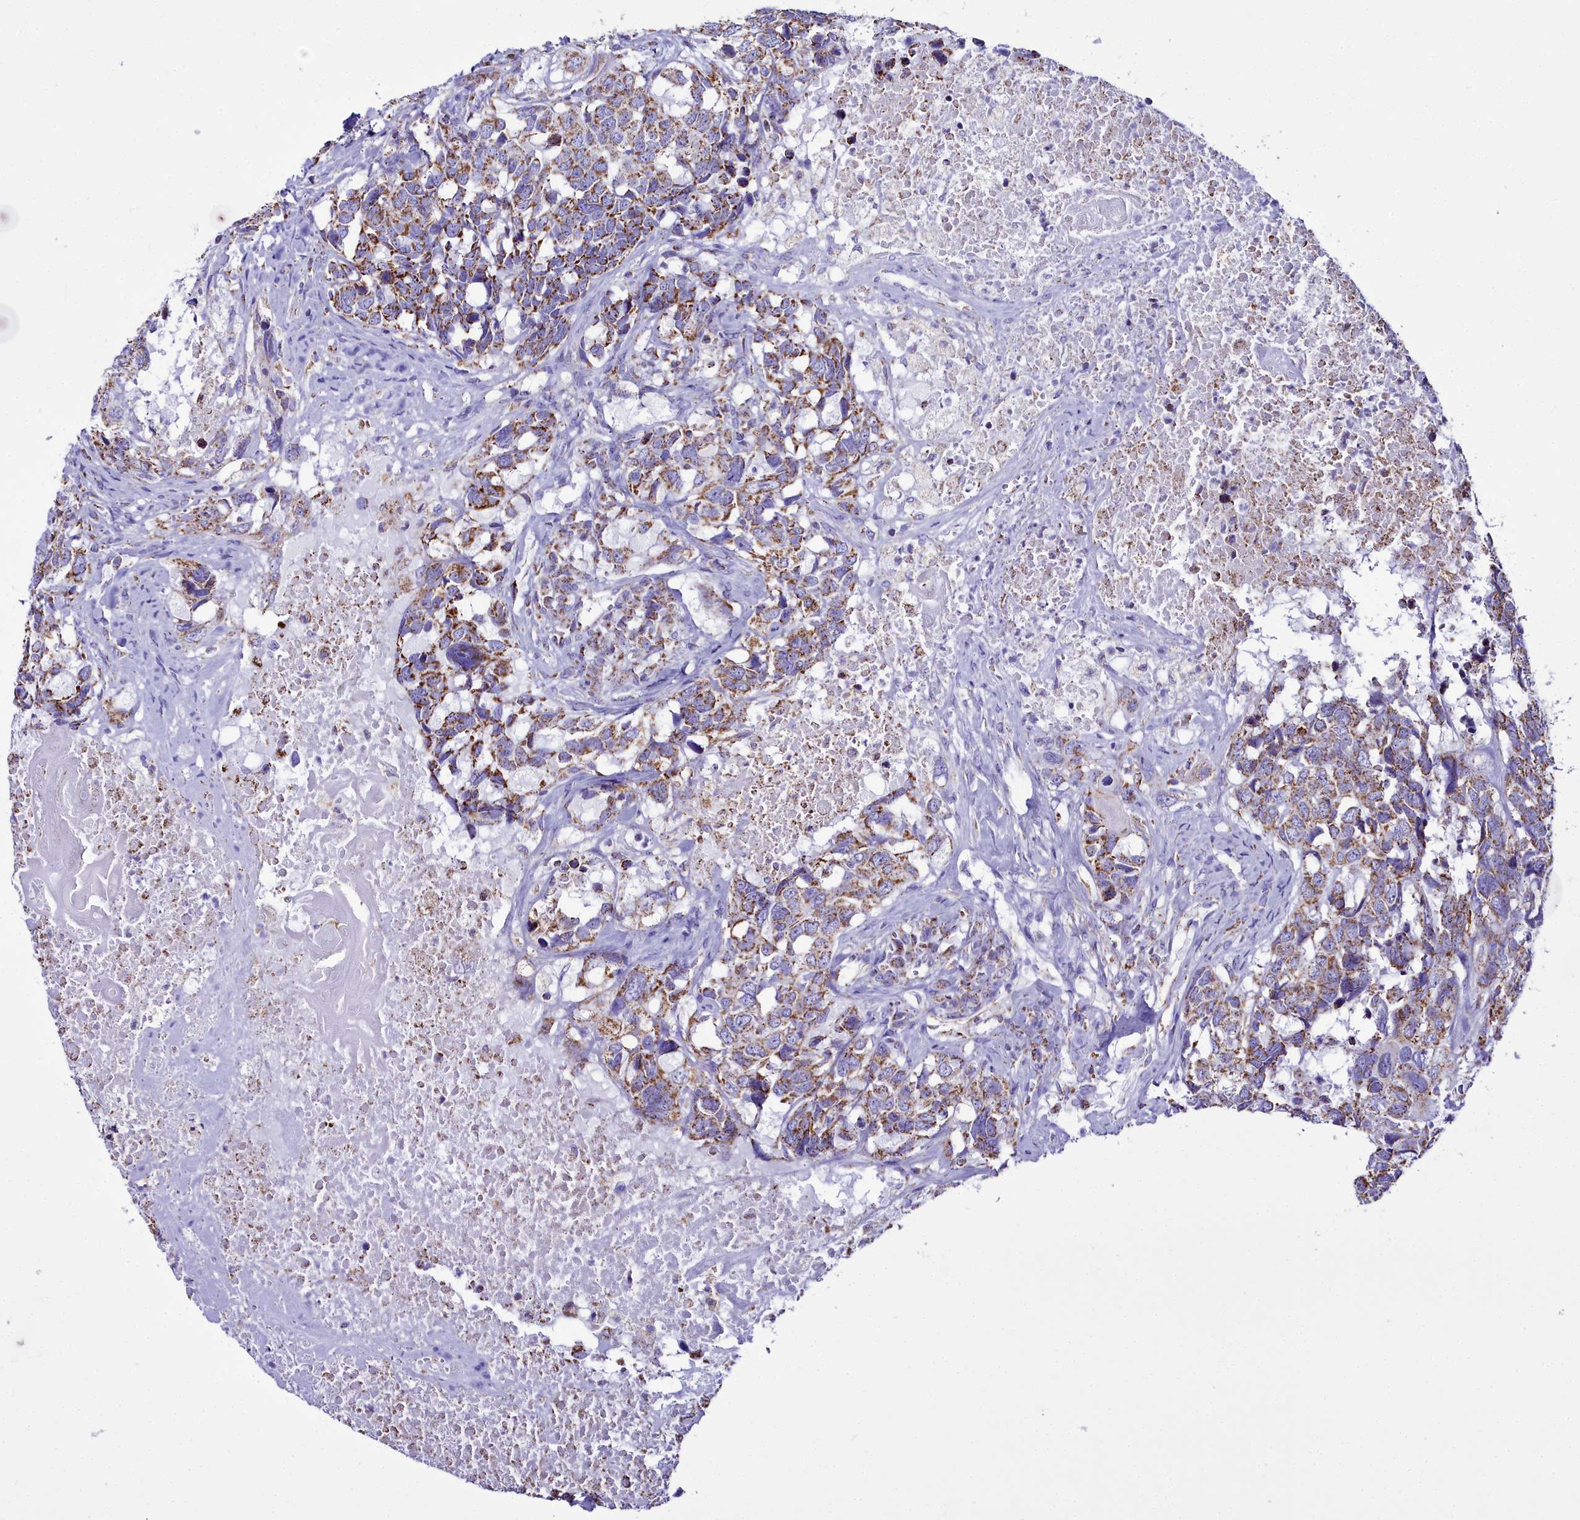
{"staining": {"intensity": "moderate", "quantity": ">75%", "location": "cytoplasmic/membranous"}, "tissue": "head and neck cancer", "cell_type": "Tumor cells", "image_type": "cancer", "snomed": [{"axis": "morphology", "description": "Squamous cell carcinoma, NOS"}, {"axis": "topography", "description": "Head-Neck"}], "caption": "Immunohistochemistry (IHC) histopathology image of squamous cell carcinoma (head and neck) stained for a protein (brown), which displays medium levels of moderate cytoplasmic/membranous expression in approximately >75% of tumor cells.", "gene": "WDFY3", "patient": {"sex": "male", "age": 66}}